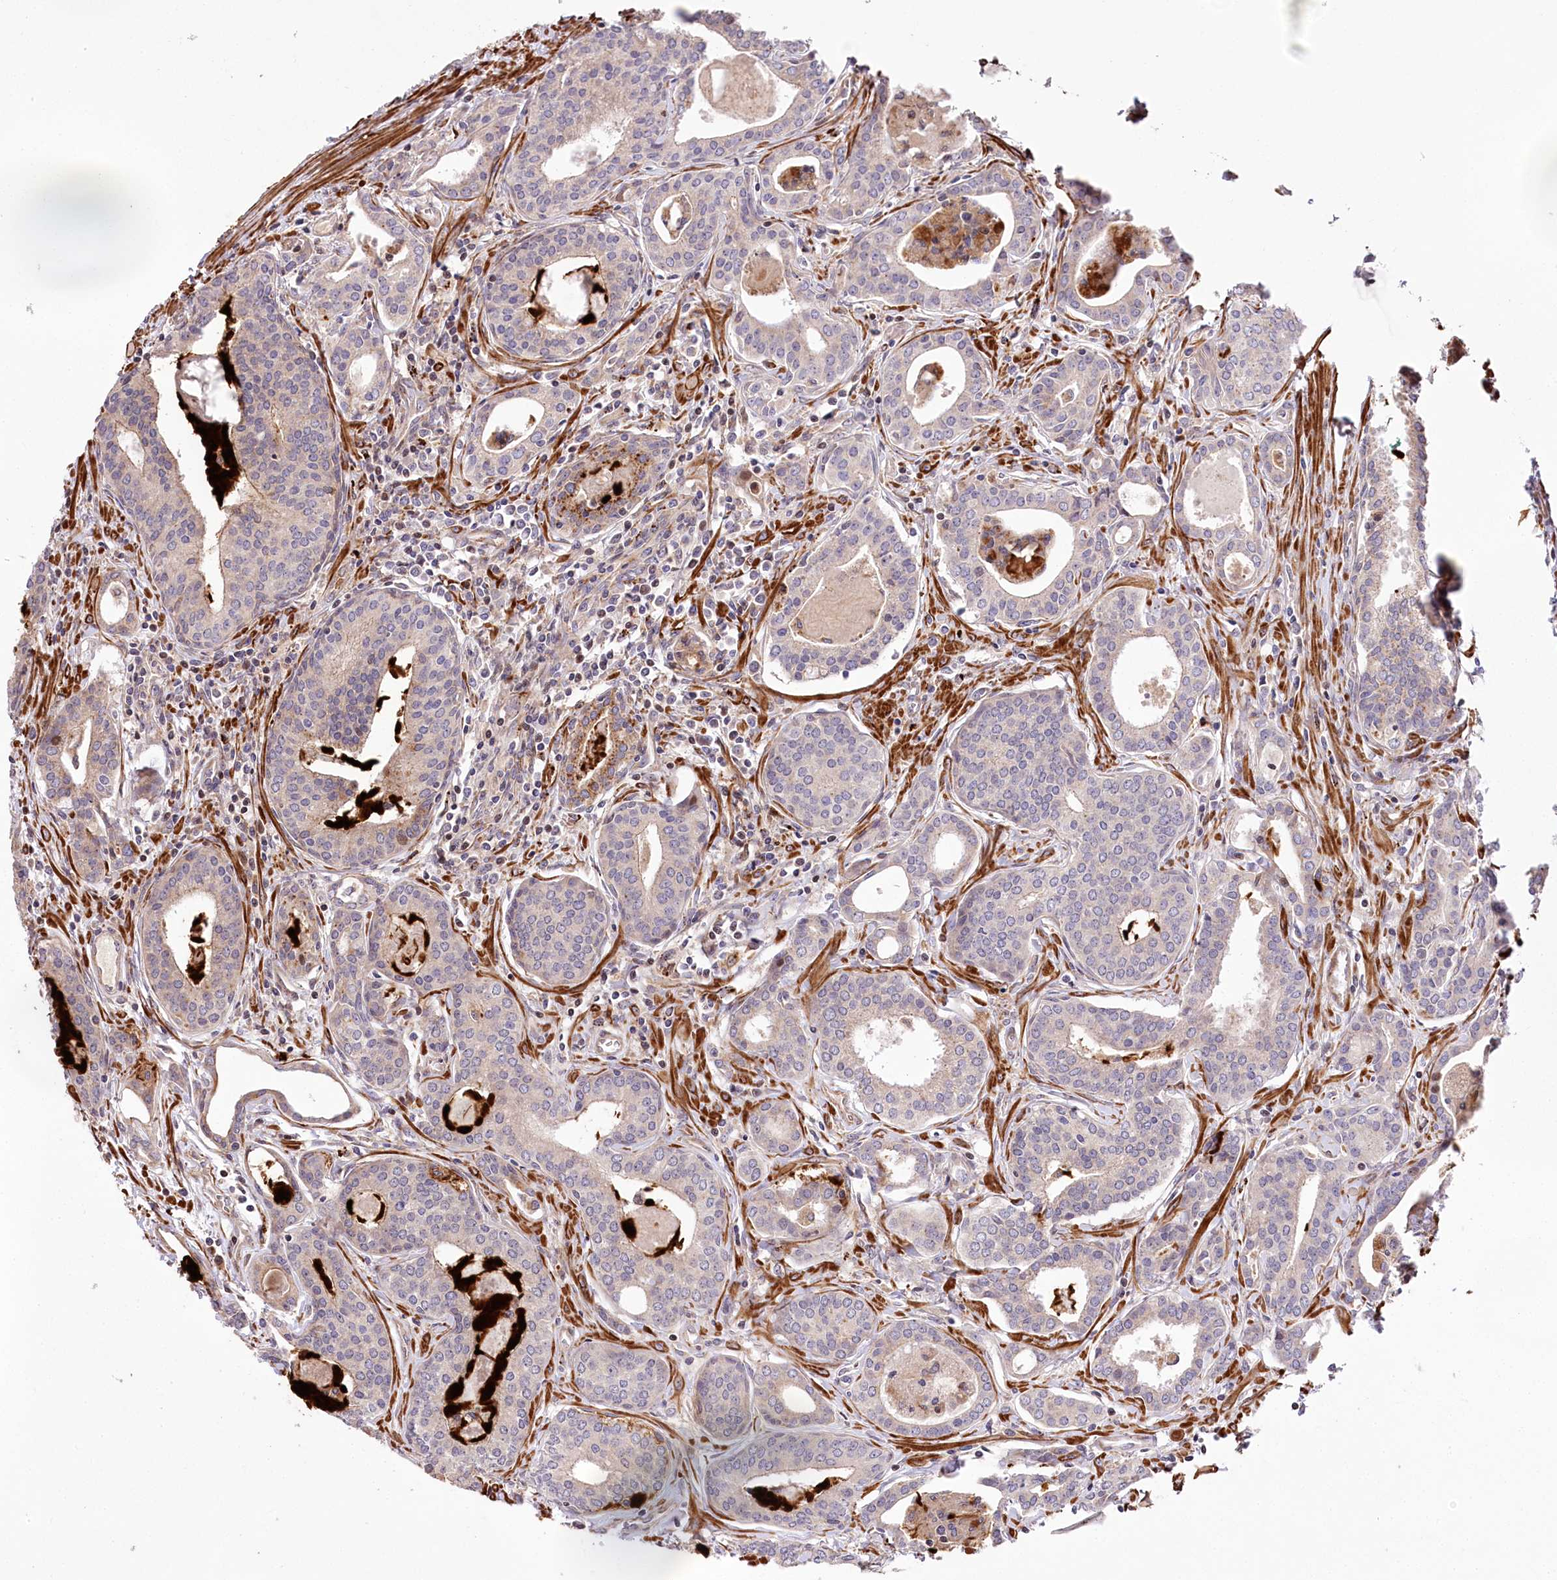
{"staining": {"intensity": "weak", "quantity": "<25%", "location": "cytoplasmic/membranous"}, "tissue": "prostate cancer", "cell_type": "Tumor cells", "image_type": "cancer", "snomed": [{"axis": "morphology", "description": "Adenocarcinoma, High grade"}, {"axis": "topography", "description": "Prostate"}], "caption": "DAB (3,3'-diaminobenzidine) immunohistochemical staining of high-grade adenocarcinoma (prostate) demonstrates no significant expression in tumor cells.", "gene": "RNF24", "patient": {"sex": "male", "age": 68}}